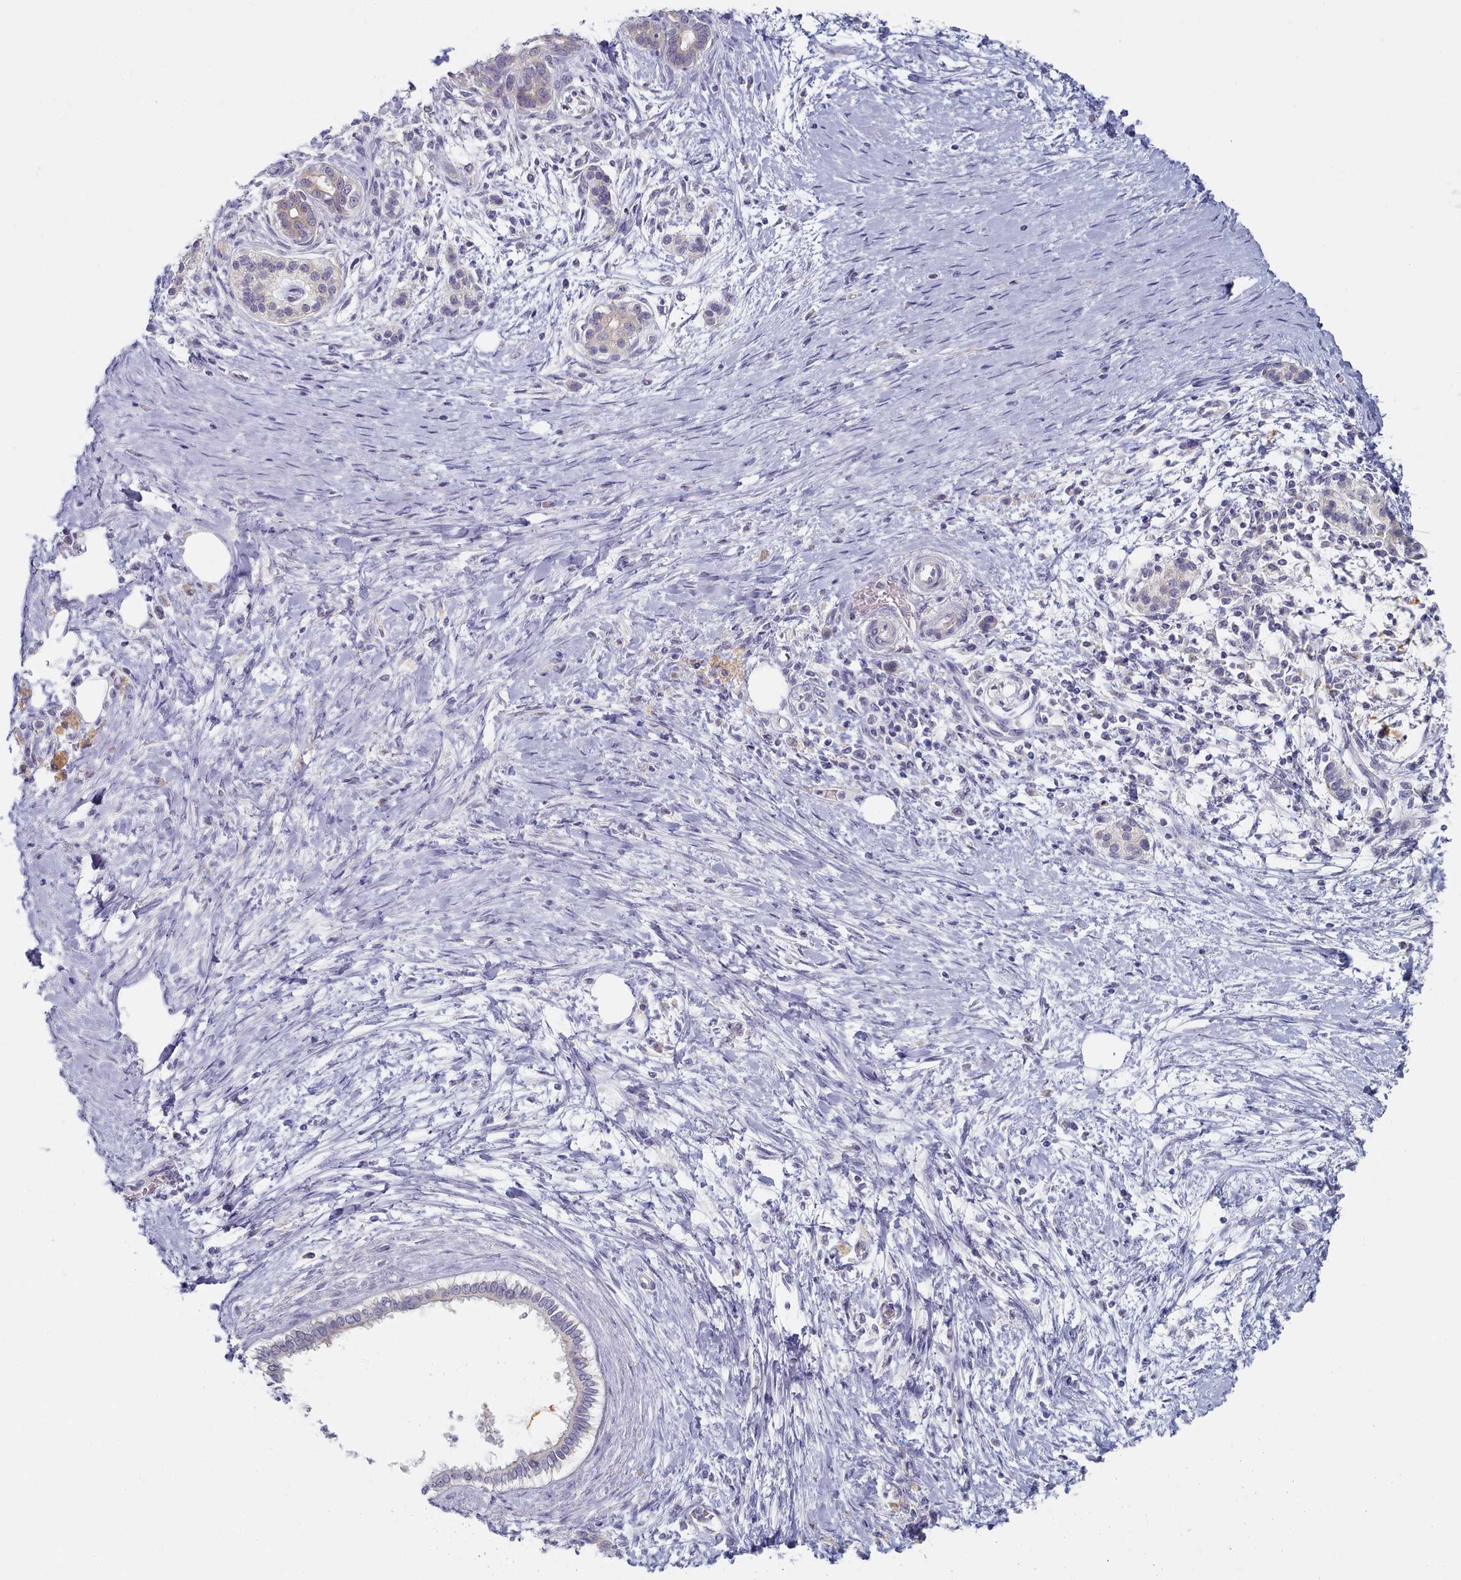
{"staining": {"intensity": "negative", "quantity": "none", "location": "none"}, "tissue": "pancreatic cancer", "cell_type": "Tumor cells", "image_type": "cancer", "snomed": [{"axis": "morphology", "description": "Adenocarcinoma, NOS"}, {"axis": "topography", "description": "Pancreas"}], "caption": "Photomicrograph shows no significant protein positivity in tumor cells of adenocarcinoma (pancreatic).", "gene": "TYW1B", "patient": {"sex": "male", "age": 58}}